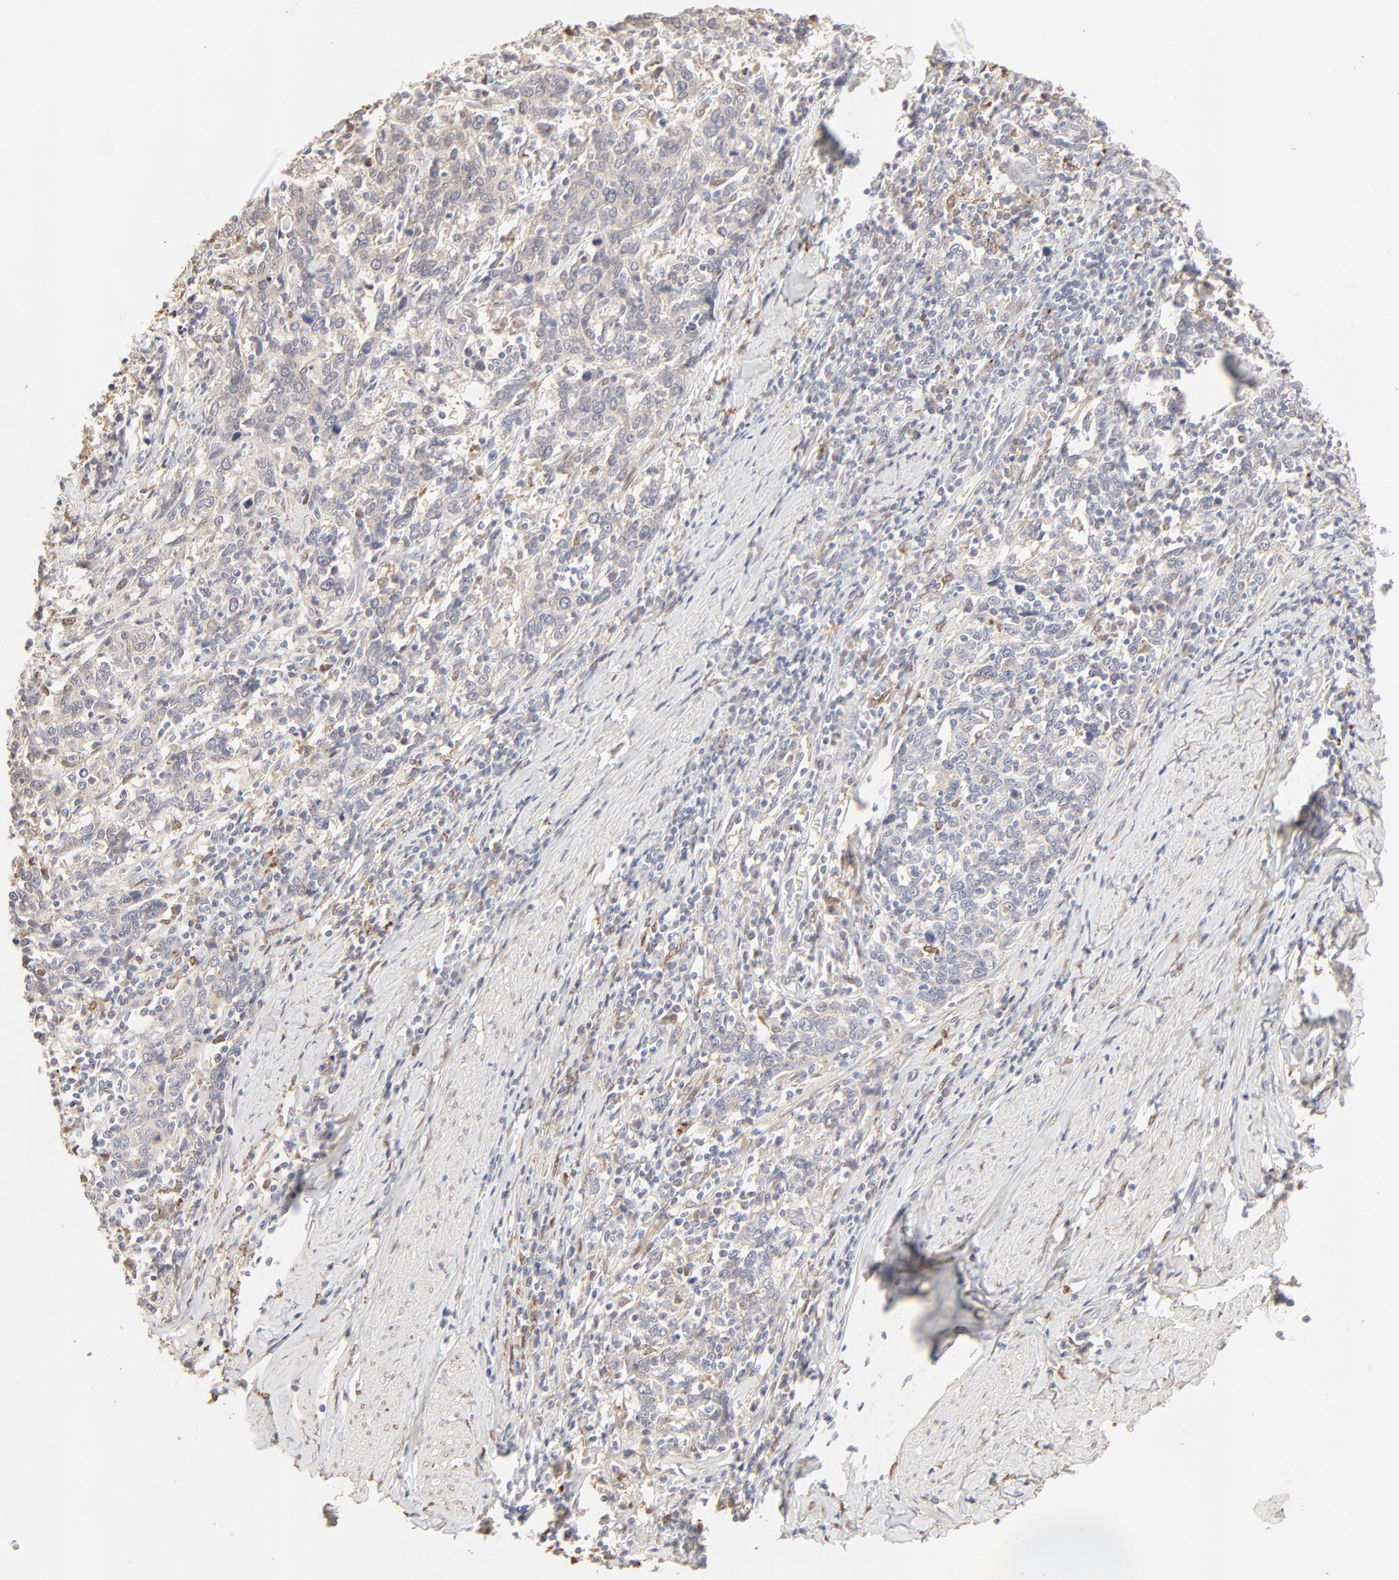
{"staining": {"intensity": "negative", "quantity": "none", "location": "none"}, "tissue": "cervical cancer", "cell_type": "Tumor cells", "image_type": "cancer", "snomed": [{"axis": "morphology", "description": "Squamous cell carcinoma, NOS"}, {"axis": "topography", "description": "Cervix"}], "caption": "High power microscopy micrograph of an immunohistochemistry (IHC) photomicrograph of squamous cell carcinoma (cervical), revealing no significant expression in tumor cells. (DAB (3,3'-diaminobenzidine) immunohistochemistry (IHC), high magnification).", "gene": "LGALS2", "patient": {"sex": "female", "age": 41}}